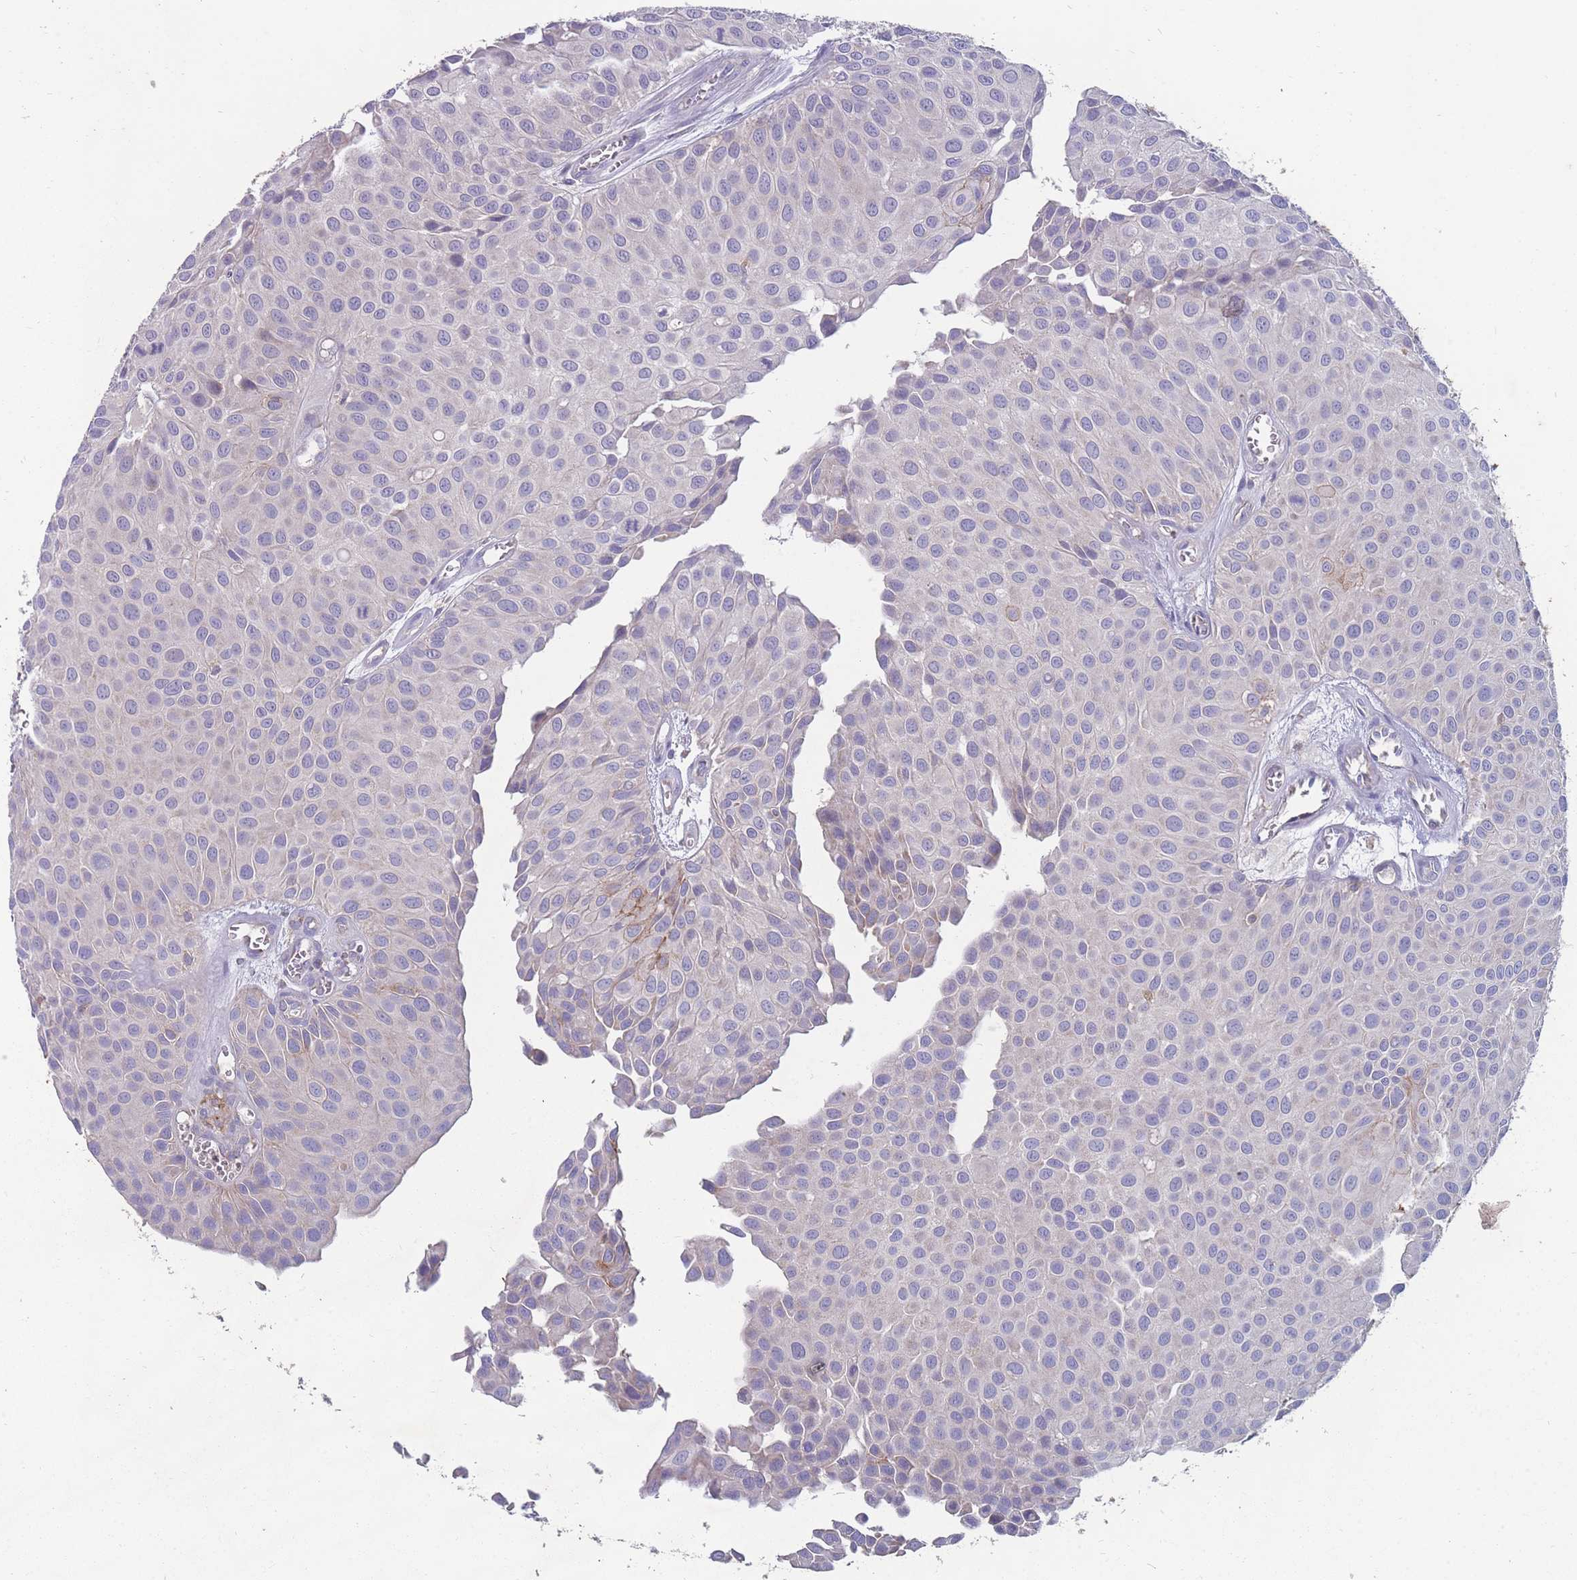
{"staining": {"intensity": "negative", "quantity": "none", "location": "none"}, "tissue": "urothelial cancer", "cell_type": "Tumor cells", "image_type": "cancer", "snomed": [{"axis": "morphology", "description": "Urothelial carcinoma, Low grade"}, {"axis": "topography", "description": "Urinary bladder"}], "caption": "Immunohistochemistry of human urothelial cancer demonstrates no positivity in tumor cells.", "gene": "CD33", "patient": {"sex": "male", "age": 88}}